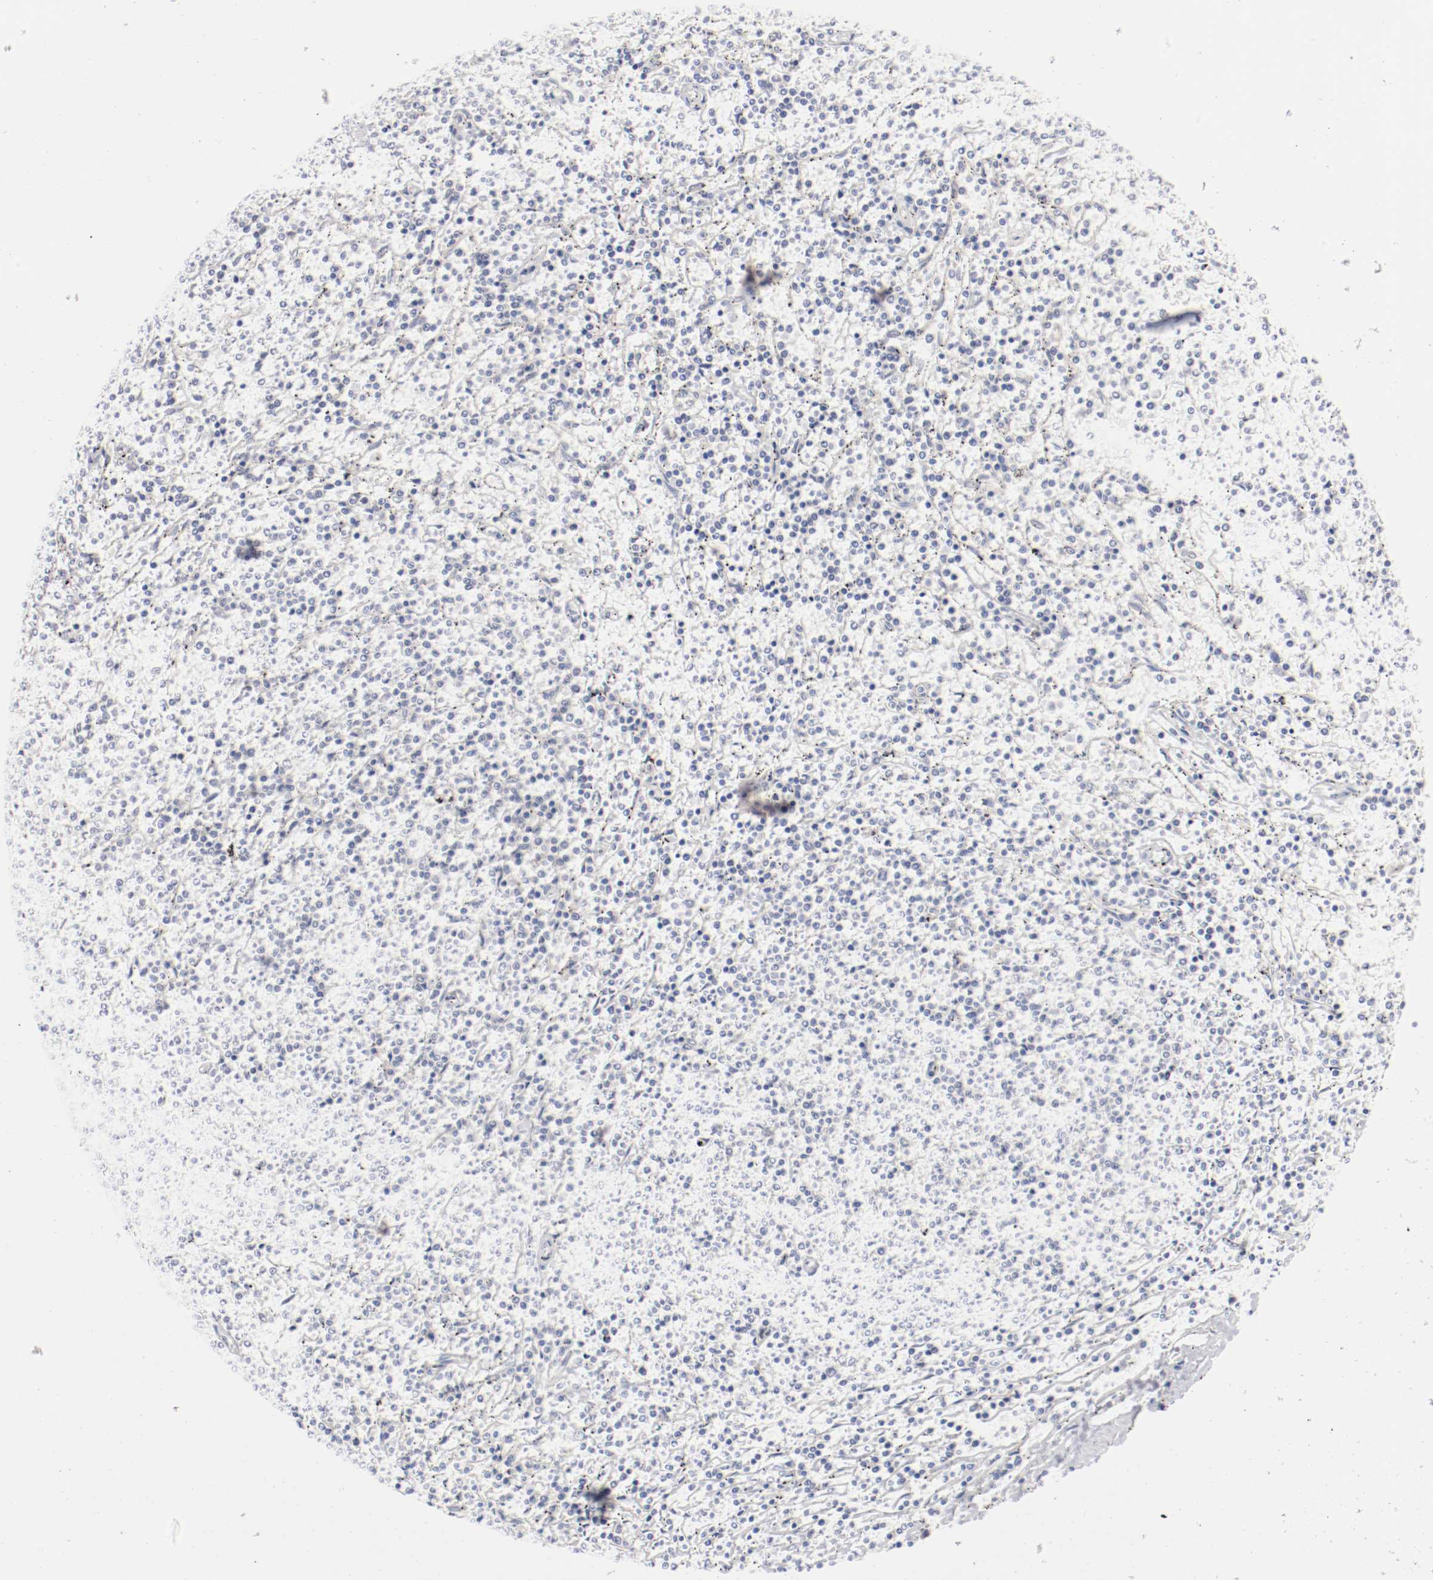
{"staining": {"intensity": "negative", "quantity": "none", "location": "none"}, "tissue": "lymphoma", "cell_type": "Tumor cells", "image_type": "cancer", "snomed": [{"axis": "morphology", "description": "Malignant lymphoma, non-Hodgkin's type, Low grade"}, {"axis": "topography", "description": "Spleen"}], "caption": "Protein analysis of lymphoma displays no significant staining in tumor cells.", "gene": "DNAL4", "patient": {"sex": "female", "age": 50}}